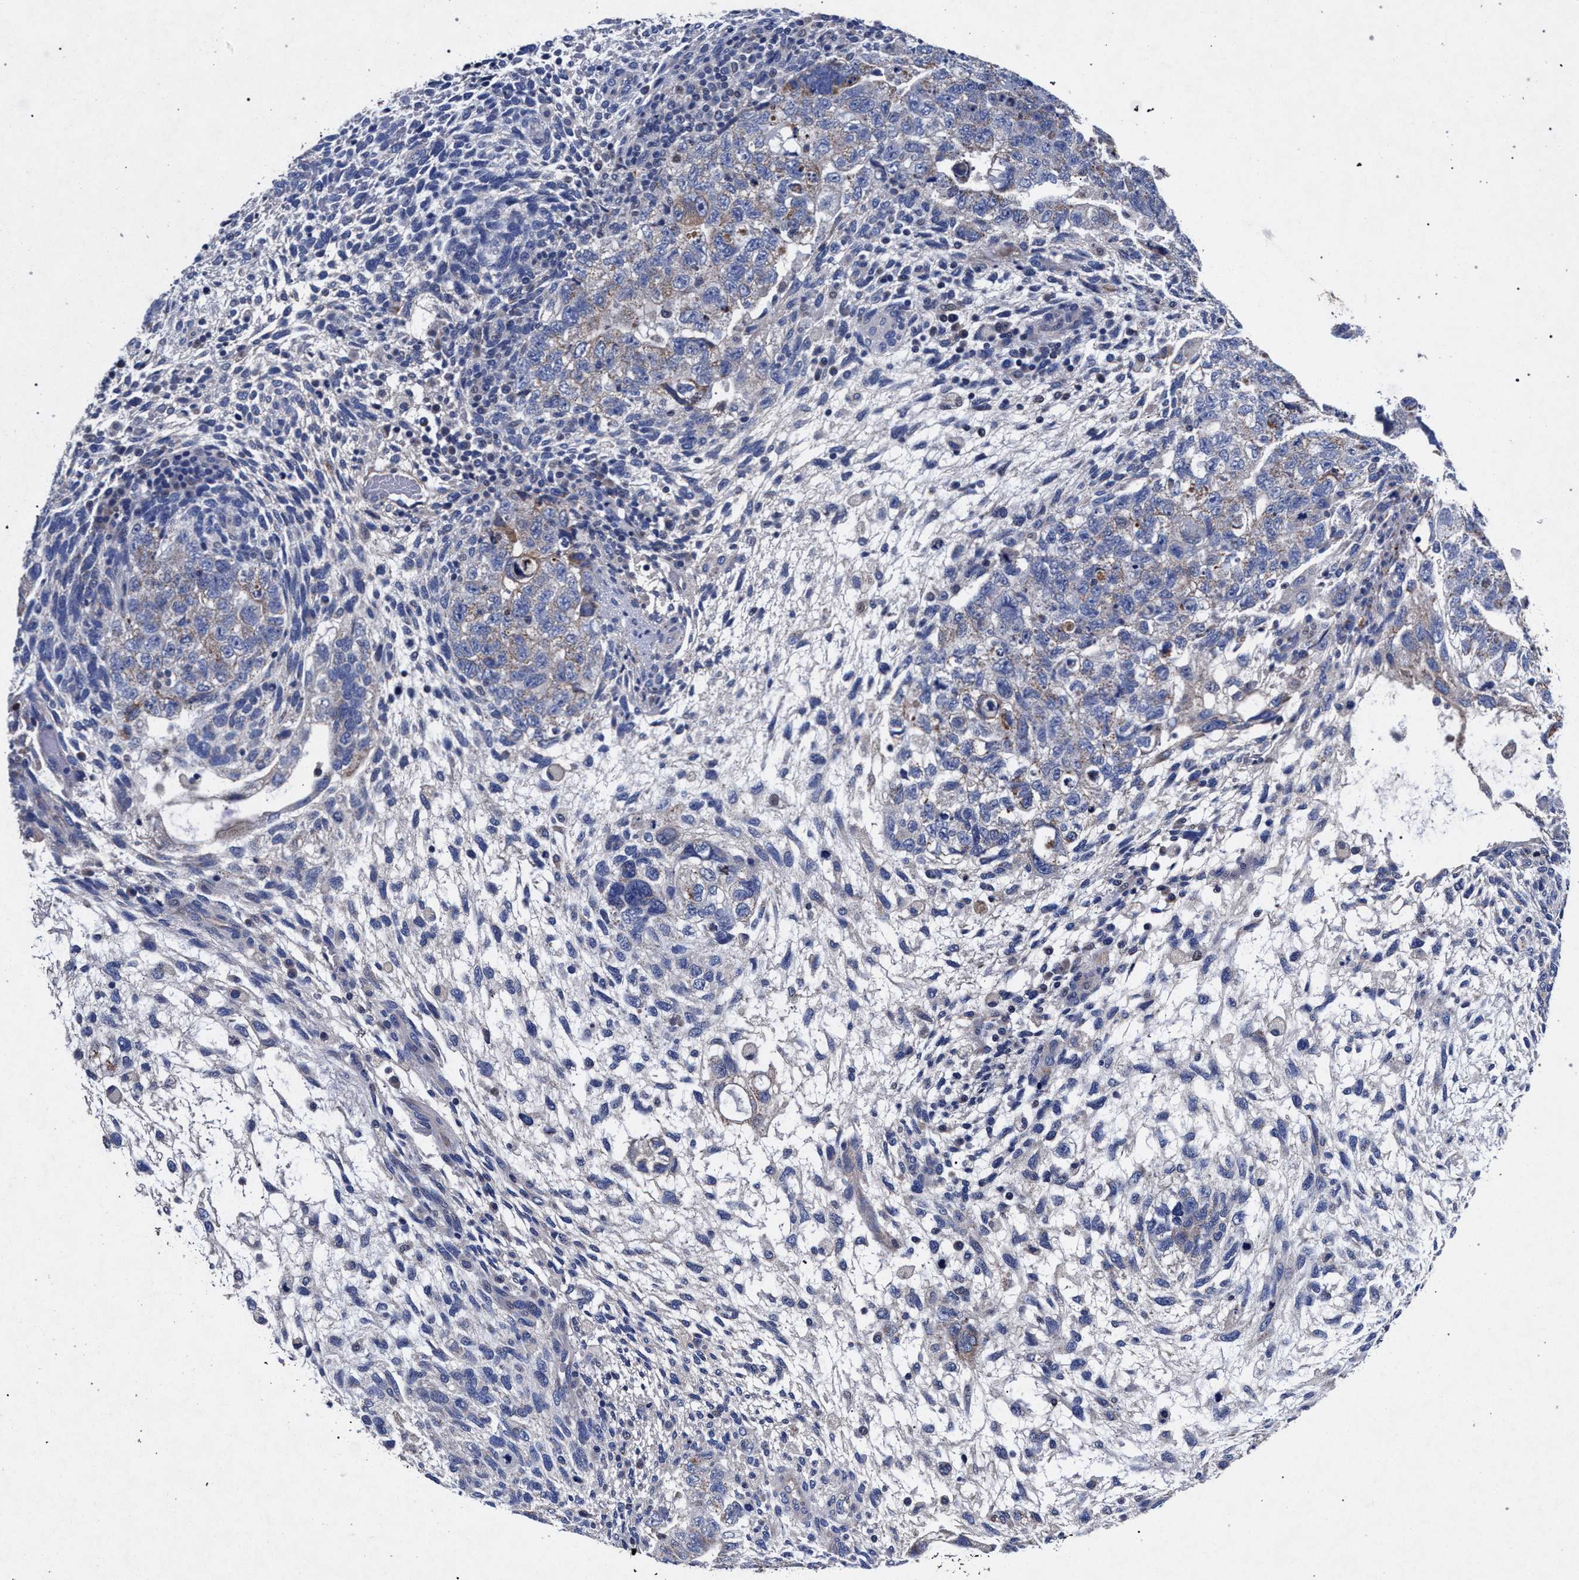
{"staining": {"intensity": "weak", "quantity": "<25%", "location": "cytoplasmic/membranous"}, "tissue": "testis cancer", "cell_type": "Tumor cells", "image_type": "cancer", "snomed": [{"axis": "morphology", "description": "Carcinoma, Embryonal, NOS"}, {"axis": "topography", "description": "Testis"}], "caption": "The histopathology image shows no significant expression in tumor cells of embryonal carcinoma (testis).", "gene": "HSD17B14", "patient": {"sex": "male", "age": 36}}